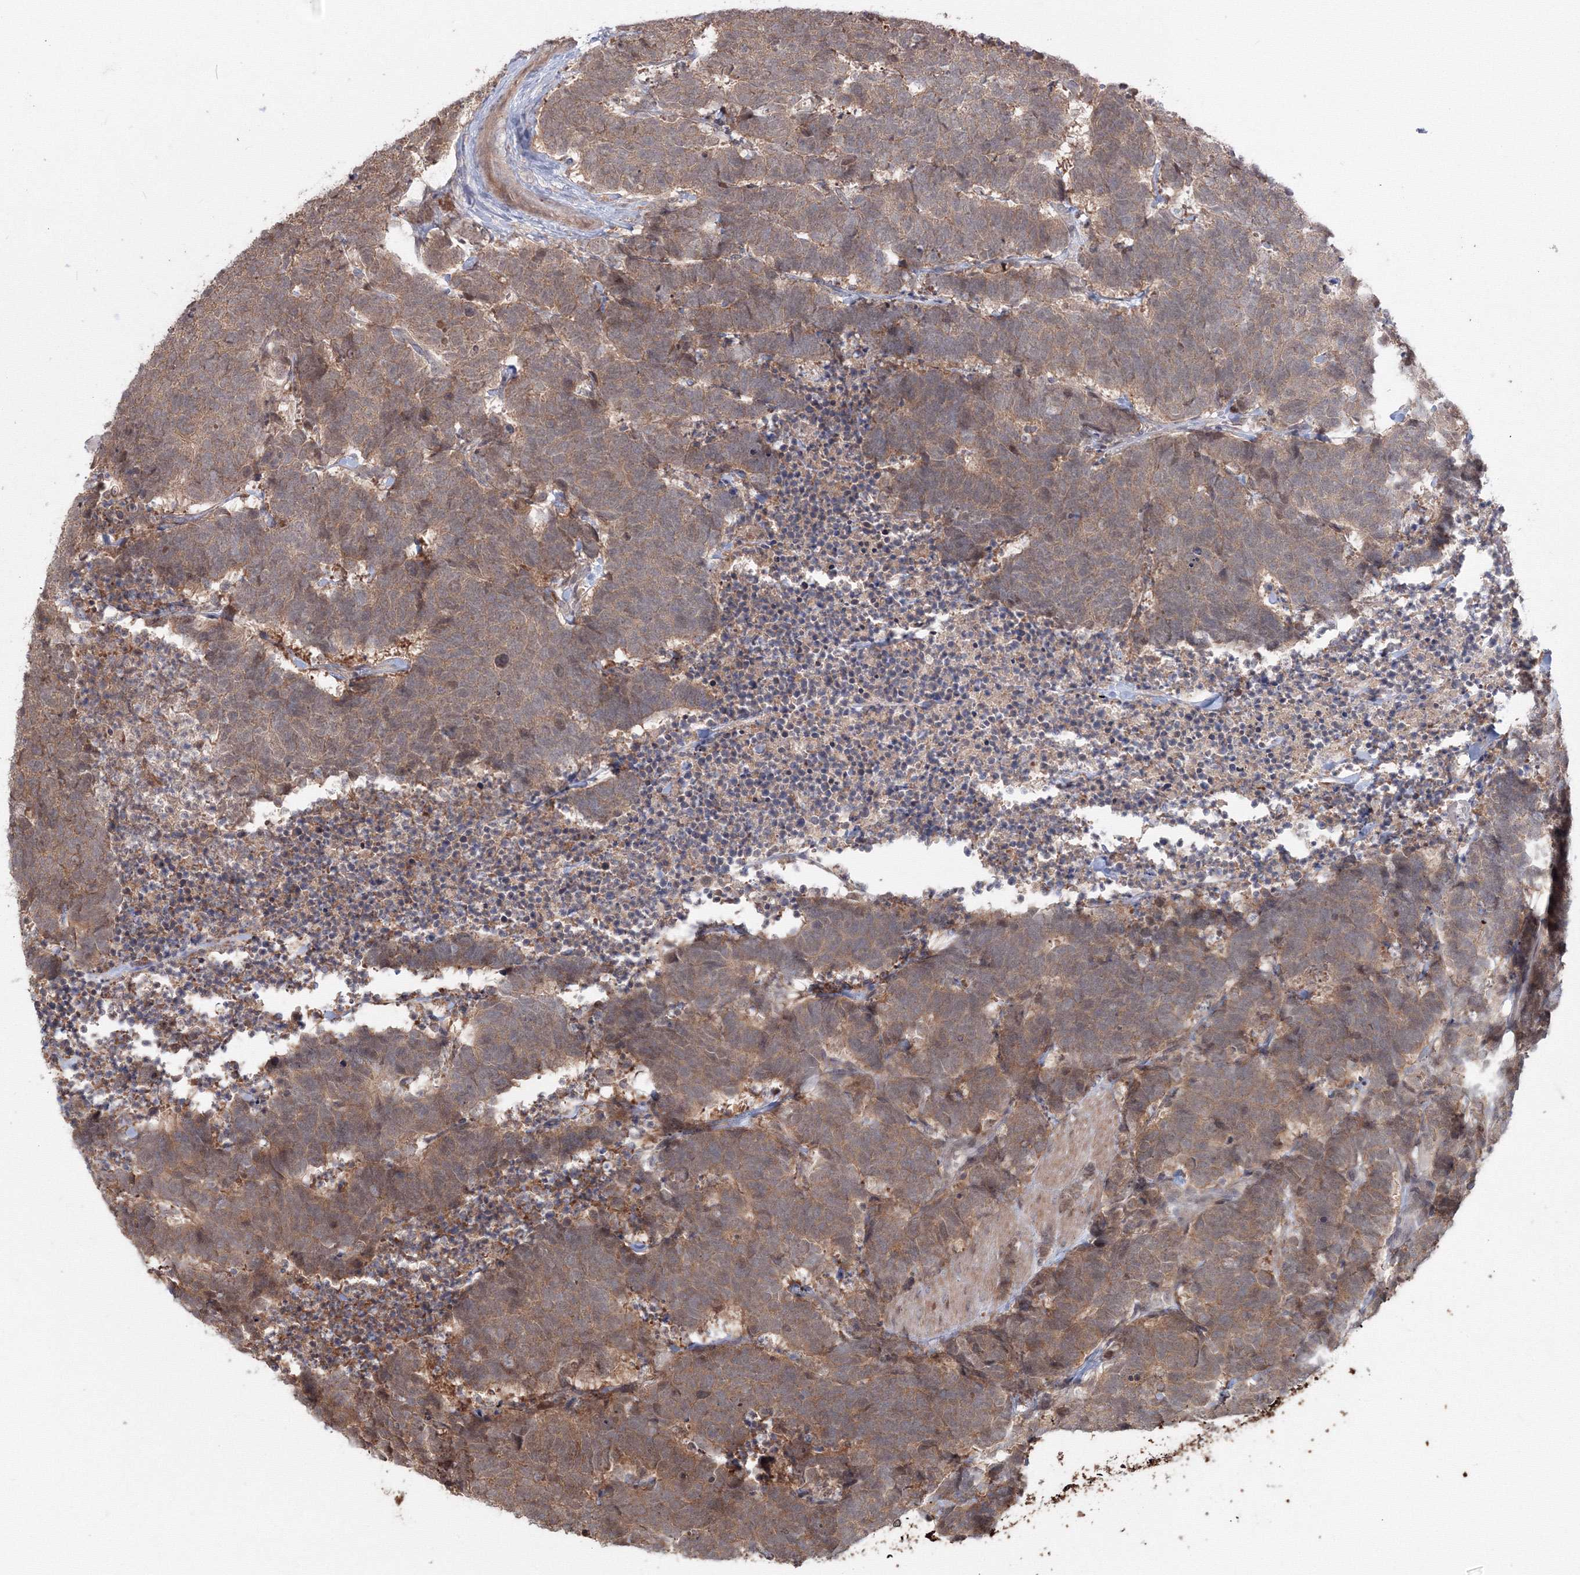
{"staining": {"intensity": "moderate", "quantity": ">75%", "location": "cytoplasmic/membranous"}, "tissue": "carcinoid", "cell_type": "Tumor cells", "image_type": "cancer", "snomed": [{"axis": "morphology", "description": "Carcinoma, NOS"}, {"axis": "morphology", "description": "Carcinoid, malignant, NOS"}, {"axis": "topography", "description": "Urinary bladder"}], "caption": "Moderate cytoplasmic/membranous expression is present in about >75% of tumor cells in carcinoma.", "gene": "MKRN2", "patient": {"sex": "male", "age": 57}}